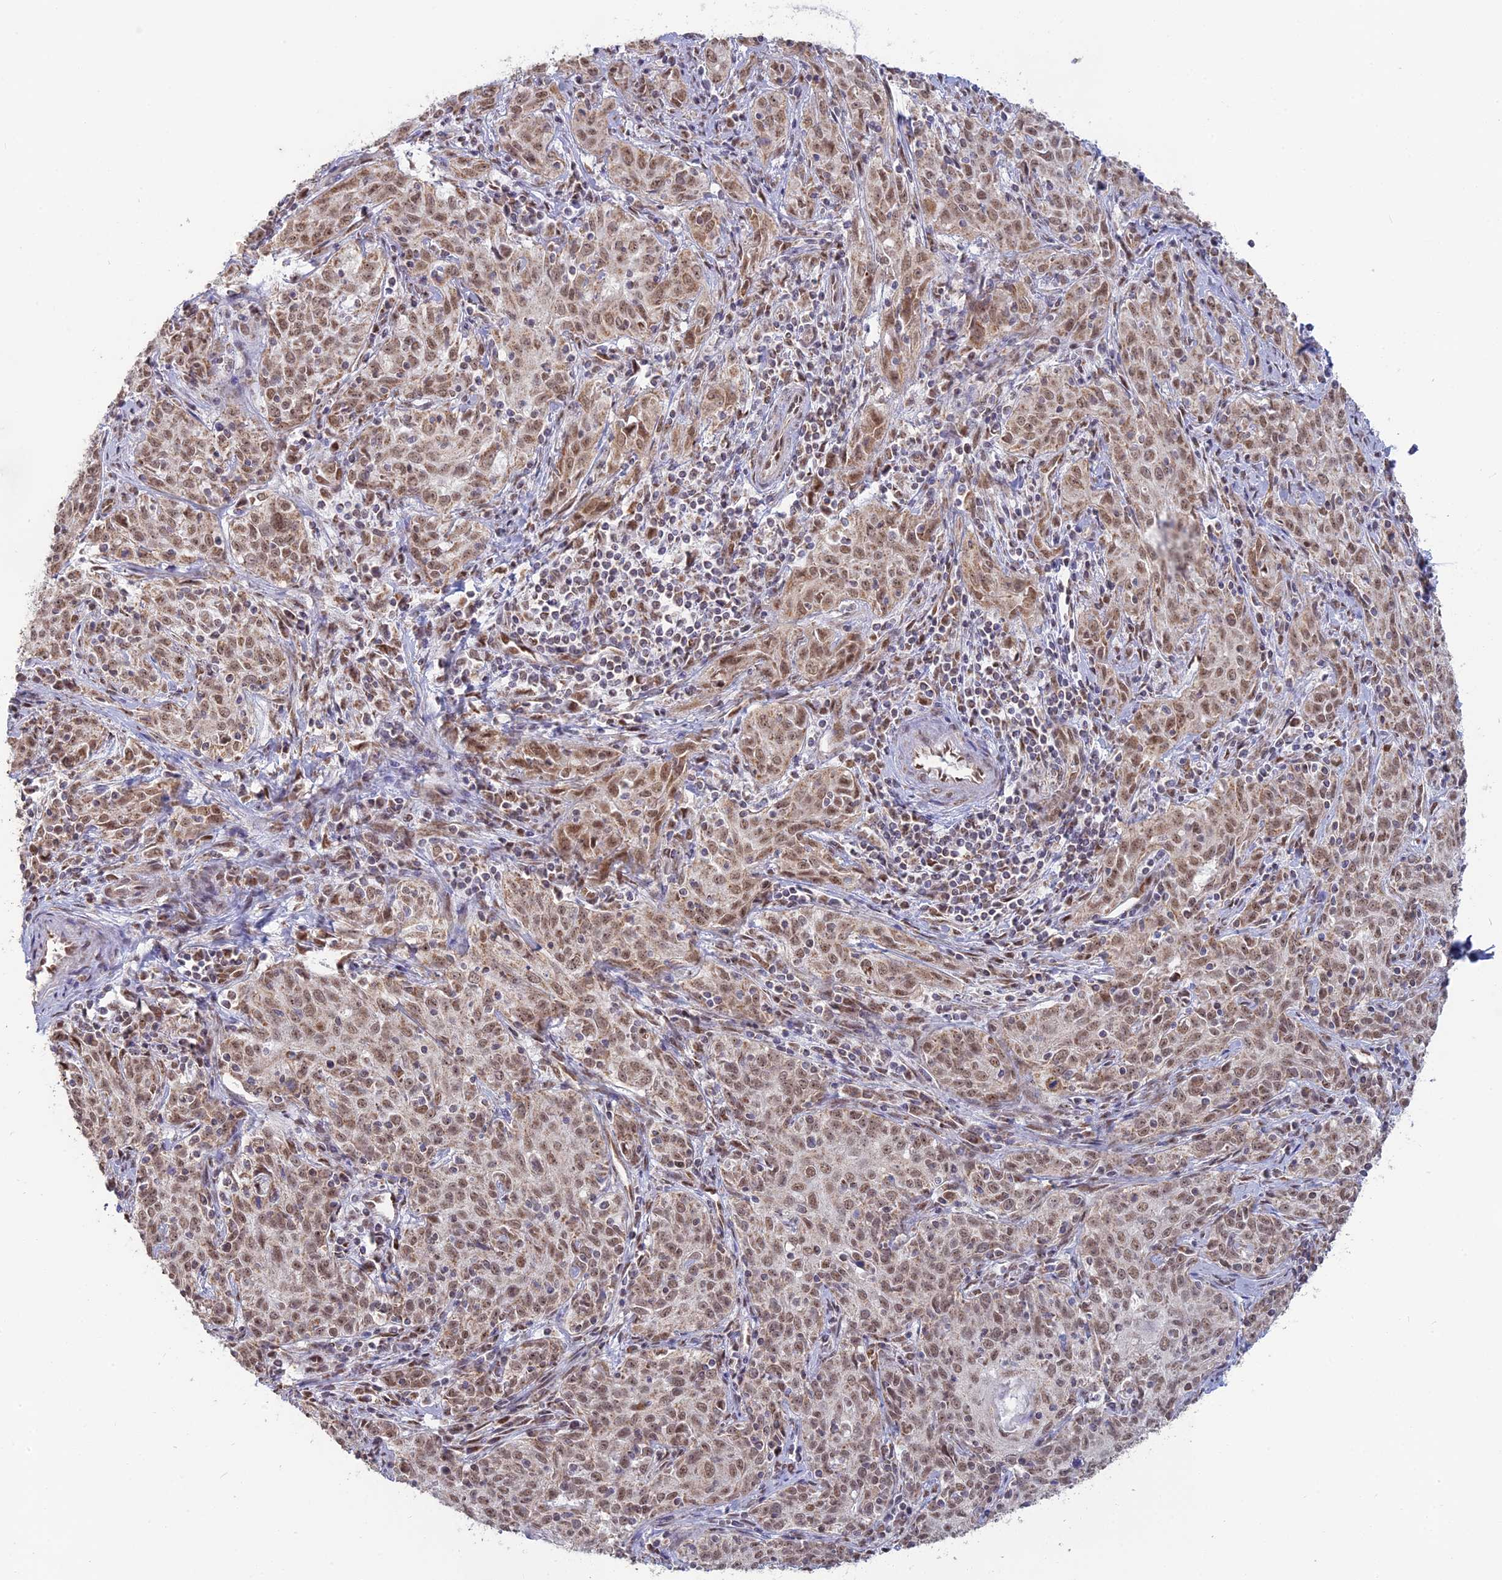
{"staining": {"intensity": "moderate", "quantity": ">75%", "location": "nuclear"}, "tissue": "cervical cancer", "cell_type": "Tumor cells", "image_type": "cancer", "snomed": [{"axis": "morphology", "description": "Squamous cell carcinoma, NOS"}, {"axis": "topography", "description": "Cervix"}], "caption": "Immunohistochemistry (IHC) staining of cervical squamous cell carcinoma, which exhibits medium levels of moderate nuclear positivity in about >75% of tumor cells indicating moderate nuclear protein staining. The staining was performed using DAB (brown) for protein detection and nuclei were counterstained in hematoxylin (blue).", "gene": "ARHGAP40", "patient": {"sex": "female", "age": 57}}